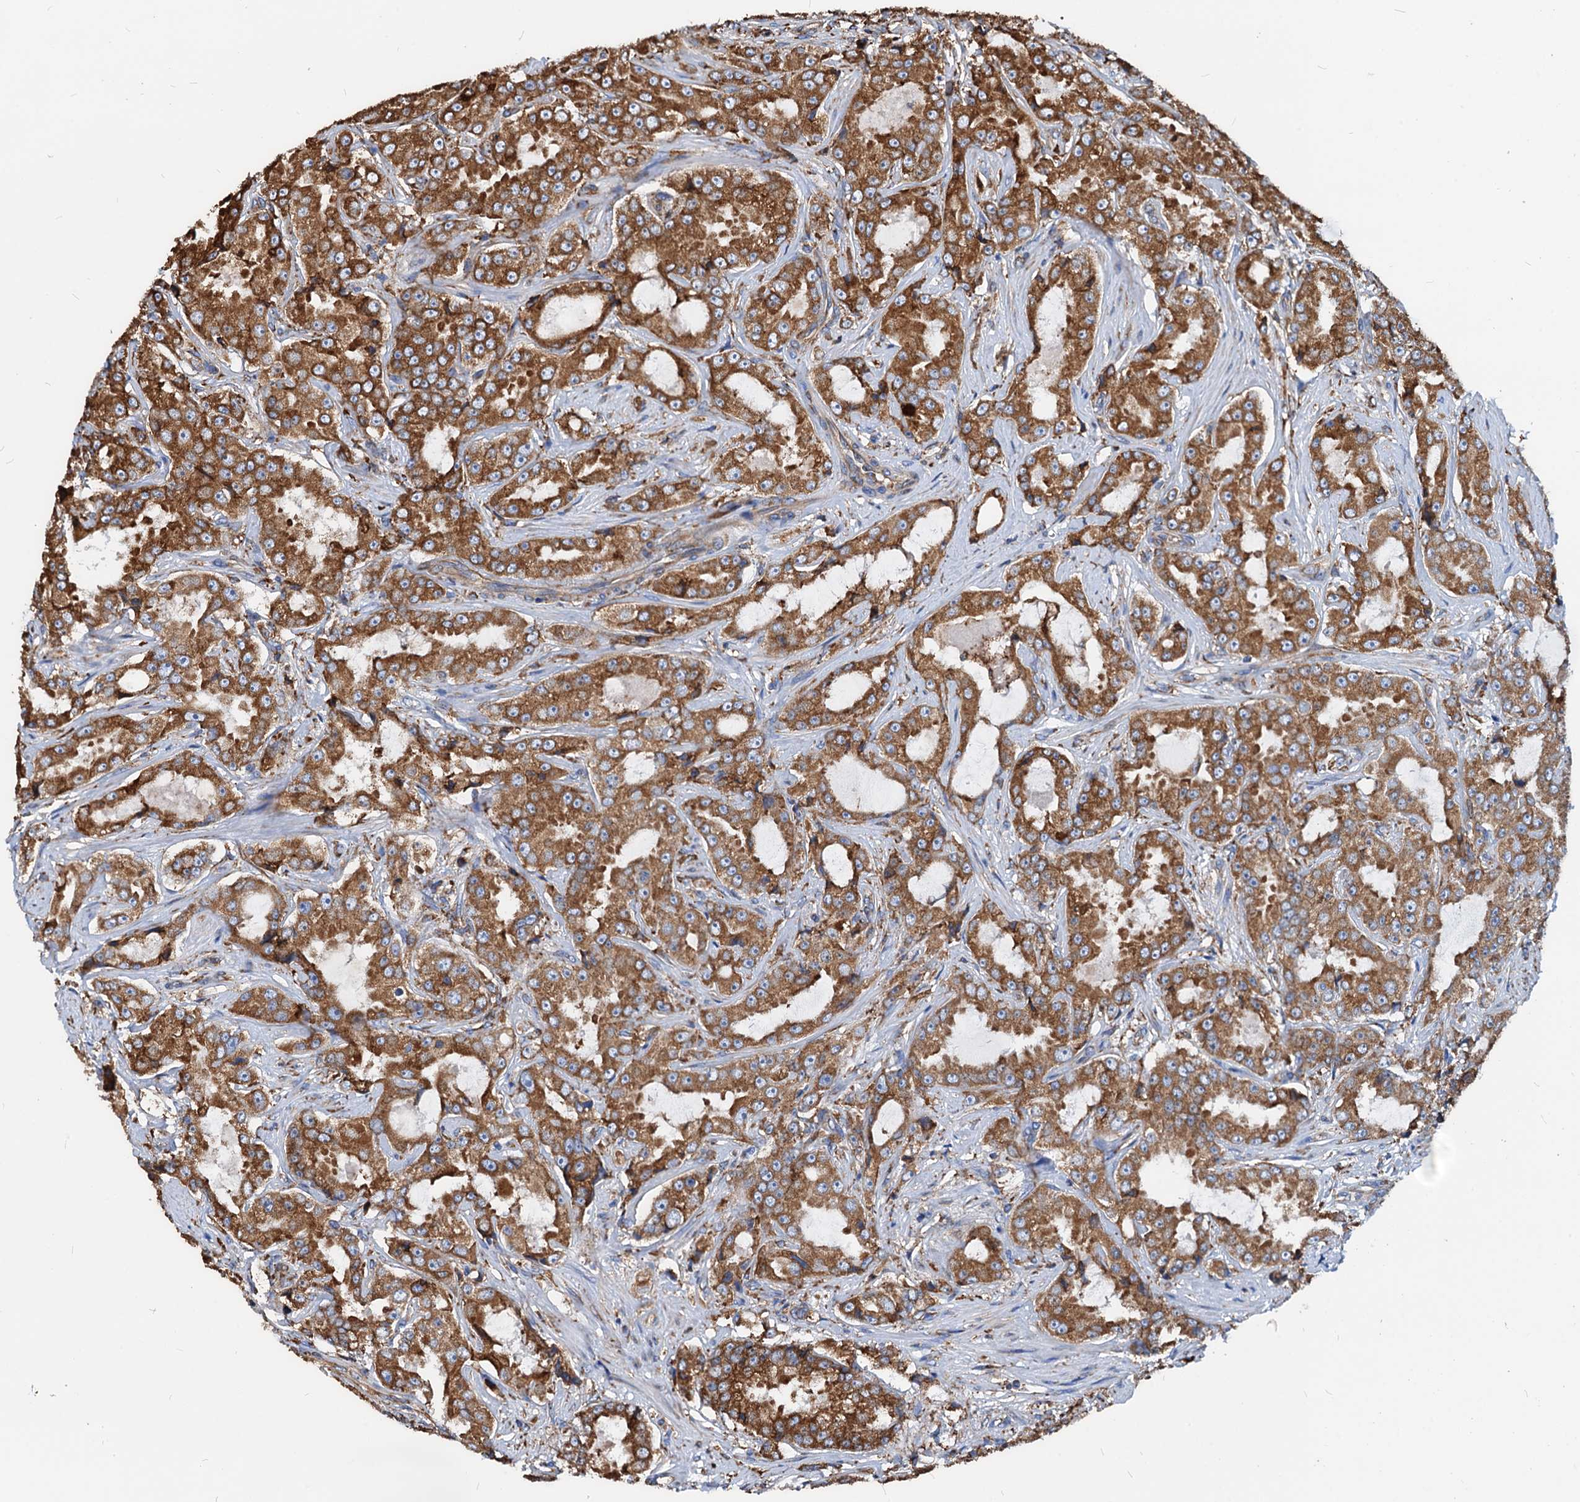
{"staining": {"intensity": "moderate", "quantity": ">75%", "location": "cytoplasmic/membranous"}, "tissue": "prostate cancer", "cell_type": "Tumor cells", "image_type": "cancer", "snomed": [{"axis": "morphology", "description": "Adenocarcinoma, High grade"}, {"axis": "topography", "description": "Prostate"}], "caption": "Adenocarcinoma (high-grade) (prostate) was stained to show a protein in brown. There is medium levels of moderate cytoplasmic/membranous staining in about >75% of tumor cells.", "gene": "HSPA5", "patient": {"sex": "male", "age": 73}}